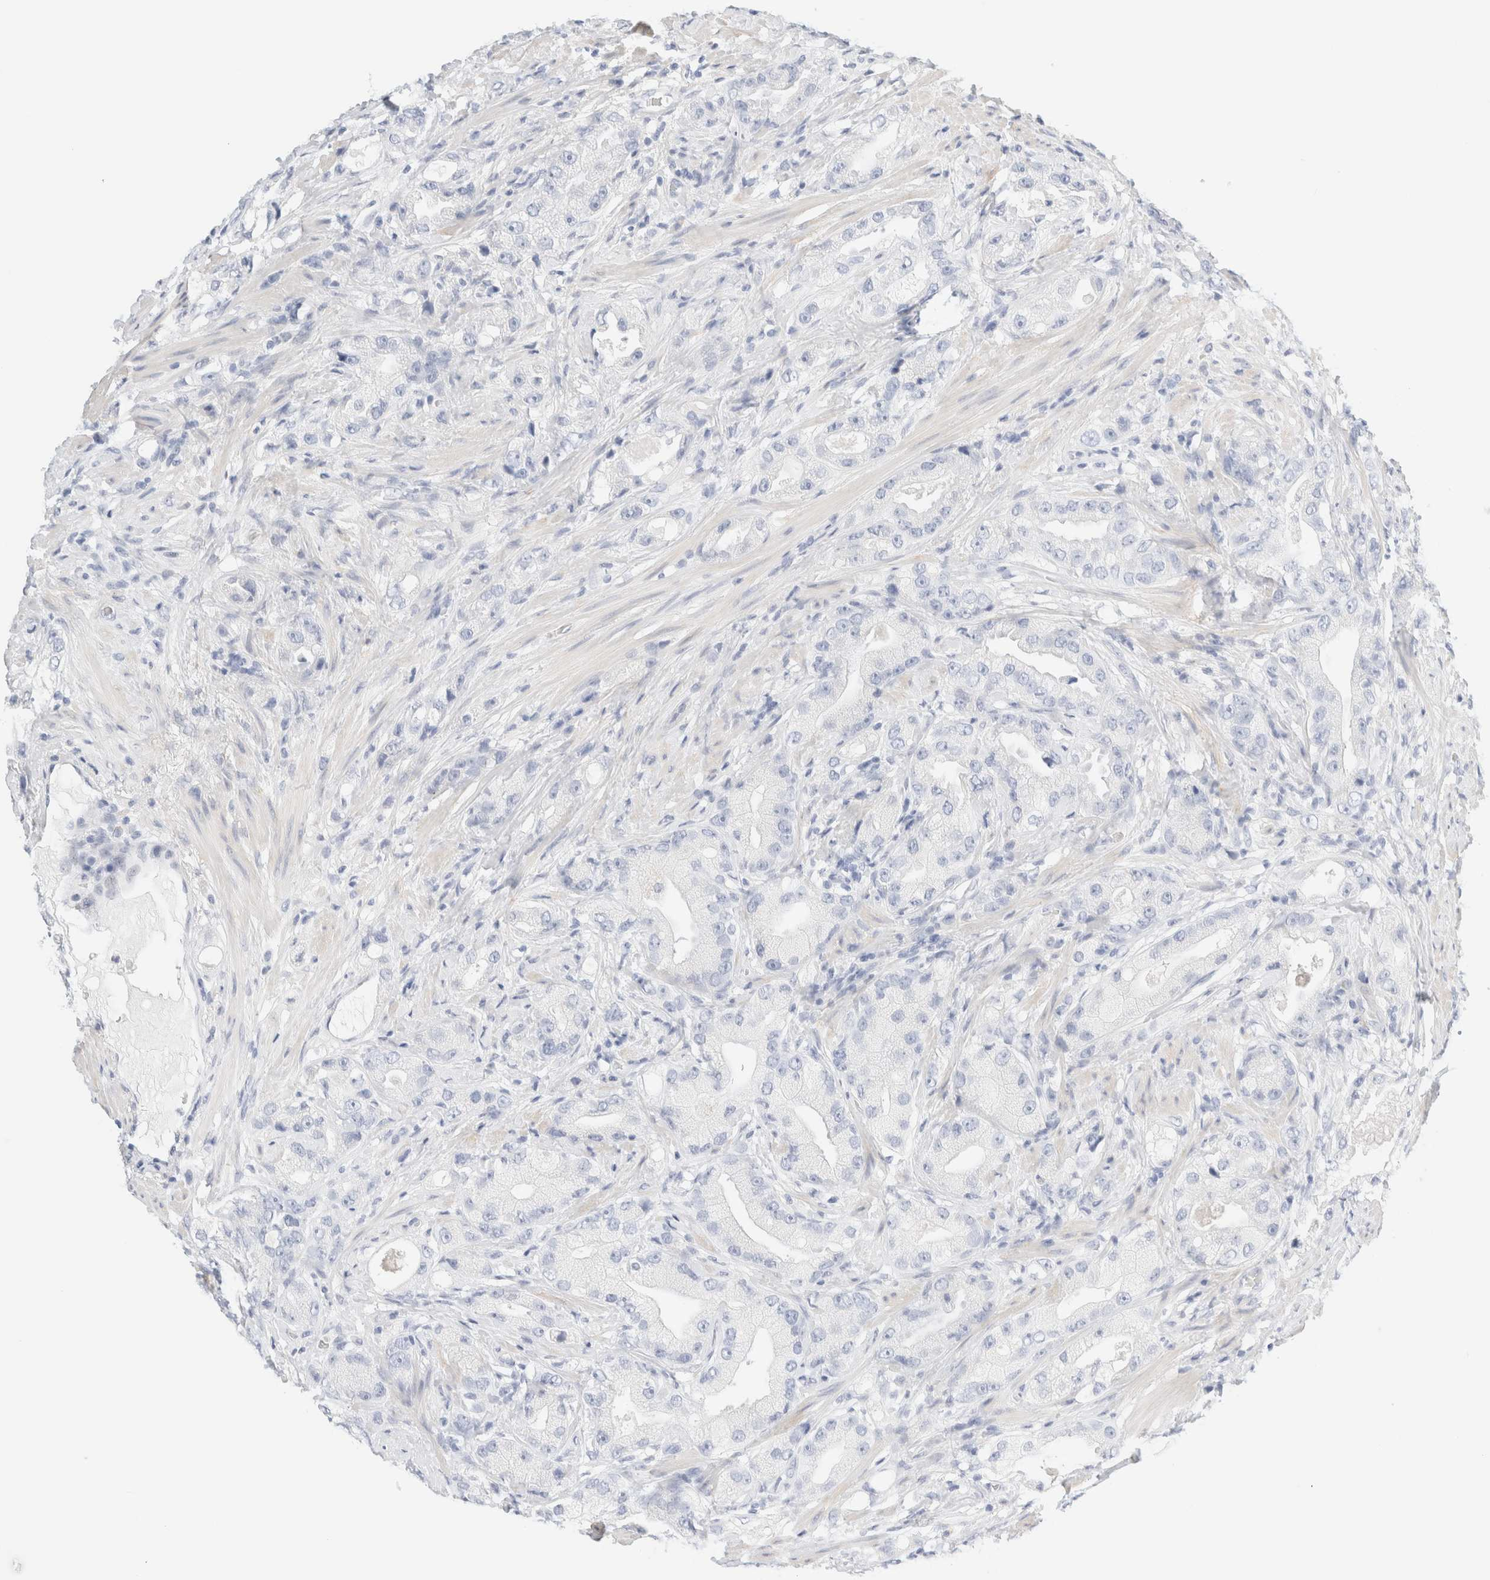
{"staining": {"intensity": "negative", "quantity": "none", "location": "none"}, "tissue": "prostate cancer", "cell_type": "Tumor cells", "image_type": "cancer", "snomed": [{"axis": "morphology", "description": "Adenocarcinoma, High grade"}, {"axis": "topography", "description": "Prostate"}], "caption": "Tumor cells are negative for brown protein staining in prostate cancer.", "gene": "DPYS", "patient": {"sex": "male", "age": 63}}